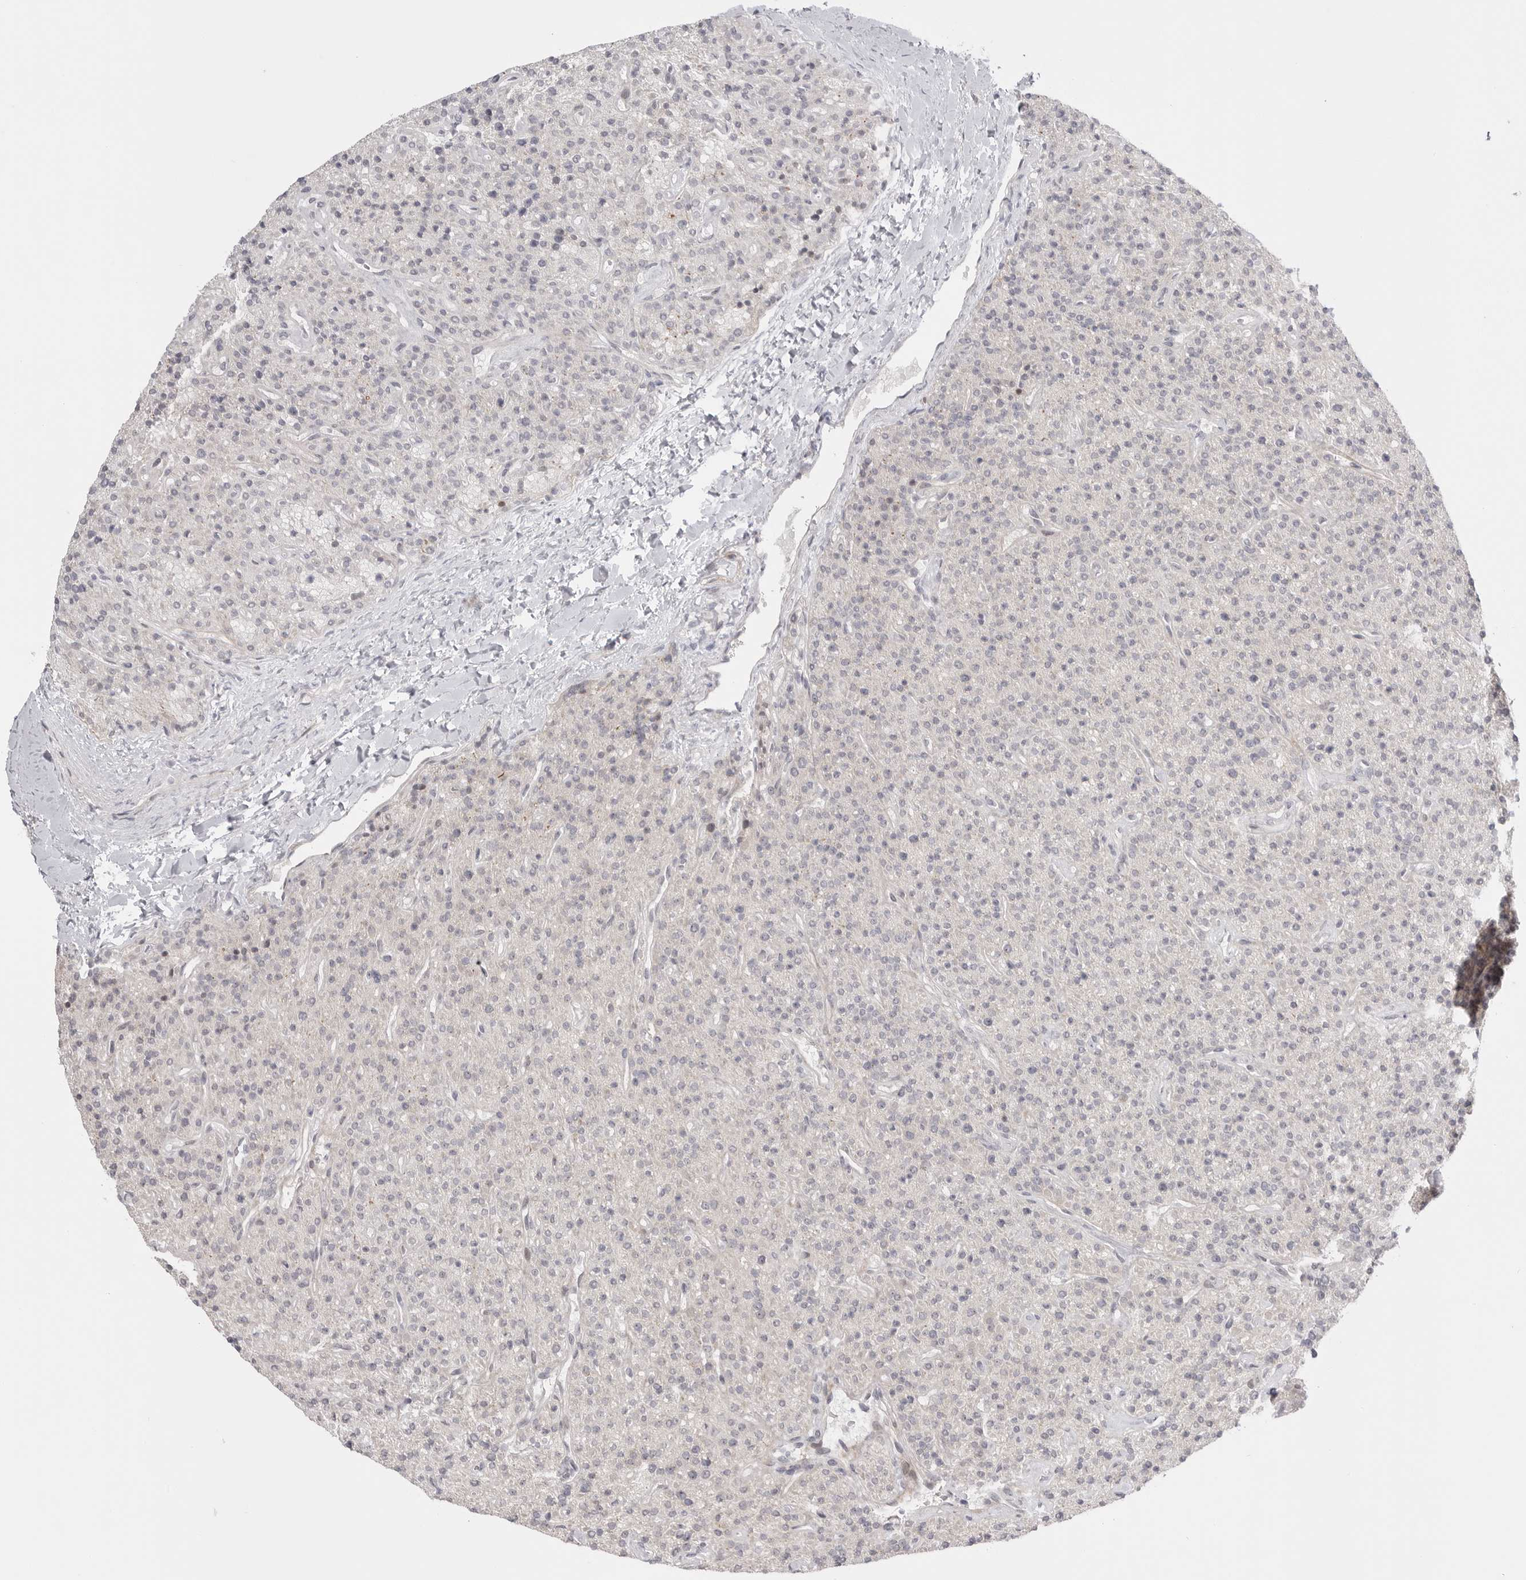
{"staining": {"intensity": "weak", "quantity": "25%-75%", "location": "cytoplasmic/membranous,nuclear"}, "tissue": "parathyroid gland", "cell_type": "Glandular cells", "image_type": "normal", "snomed": [{"axis": "morphology", "description": "Normal tissue, NOS"}, {"axis": "topography", "description": "Parathyroid gland"}], "caption": "This is a photomicrograph of immunohistochemistry (IHC) staining of normal parathyroid gland, which shows weak staining in the cytoplasmic/membranous,nuclear of glandular cells.", "gene": "GGT6", "patient": {"sex": "male", "age": 46}}